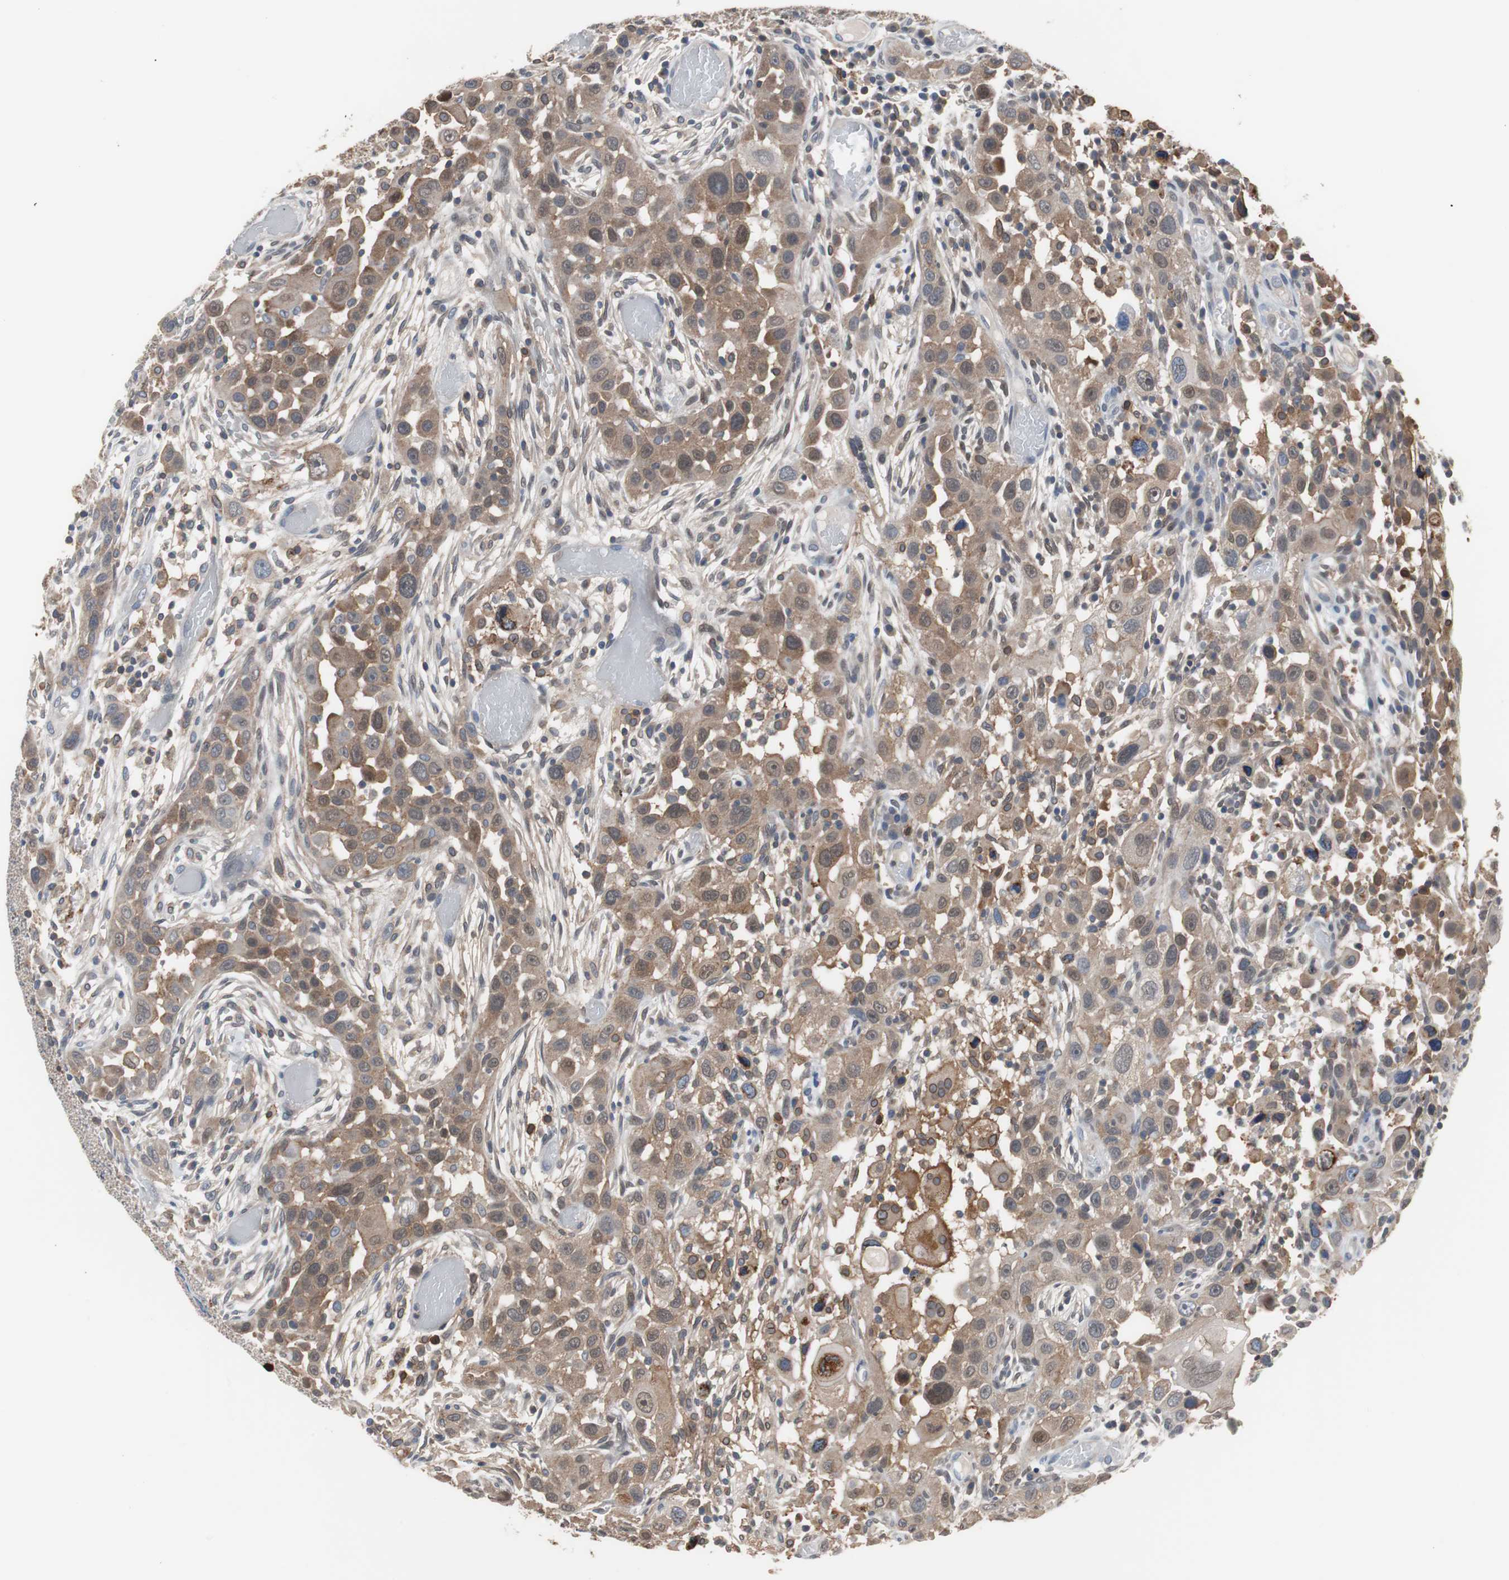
{"staining": {"intensity": "moderate", "quantity": ">75%", "location": "cytoplasmic/membranous"}, "tissue": "head and neck cancer", "cell_type": "Tumor cells", "image_type": "cancer", "snomed": [{"axis": "morphology", "description": "Carcinoma, NOS"}, {"axis": "topography", "description": "Head-Neck"}], "caption": "Approximately >75% of tumor cells in human carcinoma (head and neck) reveal moderate cytoplasmic/membranous protein expression as visualized by brown immunohistochemical staining.", "gene": "ANXA4", "patient": {"sex": "male", "age": 87}}